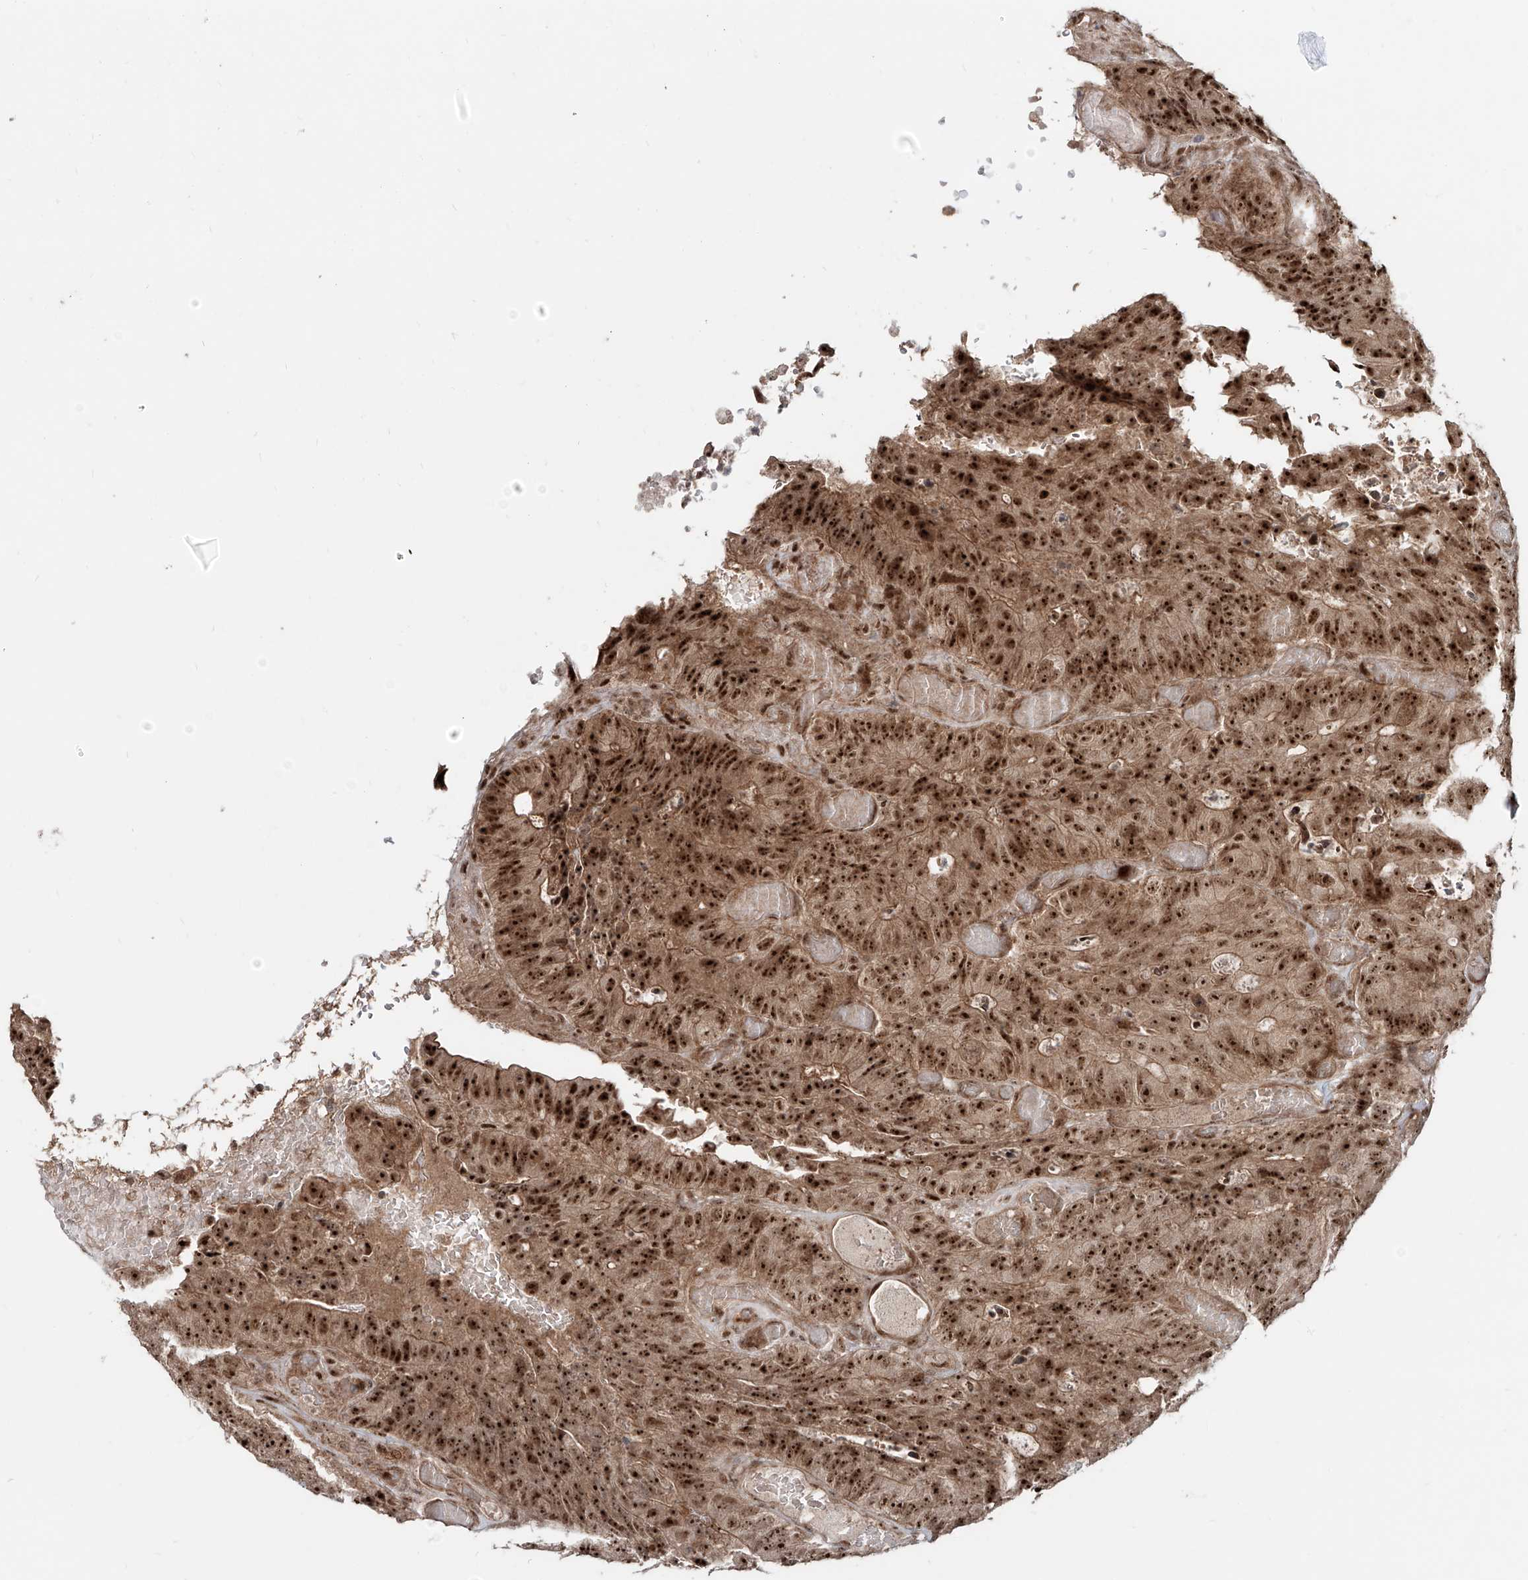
{"staining": {"intensity": "strong", "quantity": ">75%", "location": "cytoplasmic/membranous,nuclear"}, "tissue": "colorectal cancer", "cell_type": "Tumor cells", "image_type": "cancer", "snomed": [{"axis": "morphology", "description": "Adenocarcinoma, NOS"}, {"axis": "topography", "description": "Colon"}], "caption": "Protein analysis of colorectal adenocarcinoma tissue exhibits strong cytoplasmic/membranous and nuclear positivity in about >75% of tumor cells. (Brightfield microscopy of DAB IHC at high magnification).", "gene": "ZNF710", "patient": {"sex": "male", "age": 87}}